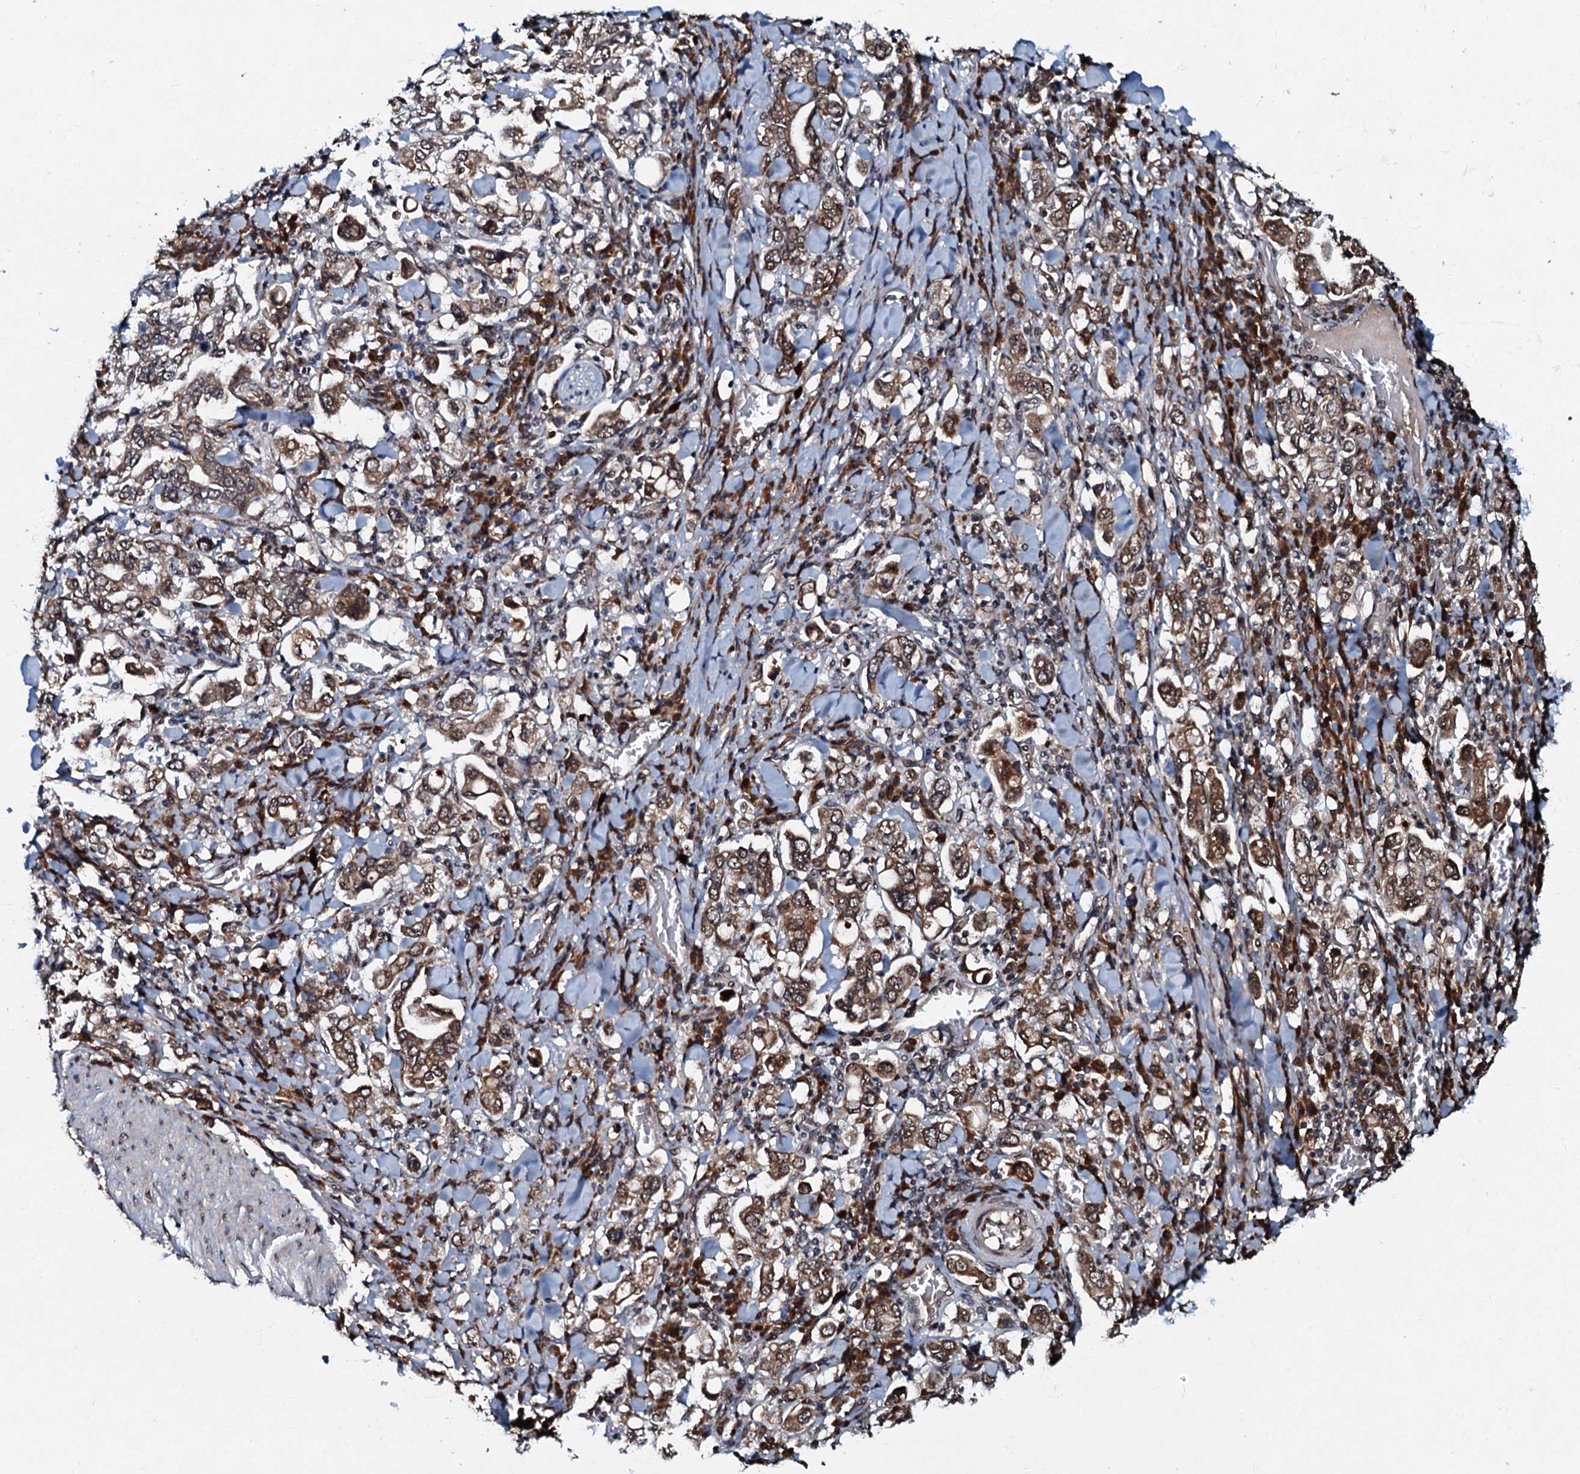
{"staining": {"intensity": "moderate", "quantity": ">75%", "location": "cytoplasmic/membranous,nuclear"}, "tissue": "stomach cancer", "cell_type": "Tumor cells", "image_type": "cancer", "snomed": [{"axis": "morphology", "description": "Adenocarcinoma, NOS"}, {"axis": "topography", "description": "Stomach, upper"}], "caption": "DAB immunohistochemical staining of human stomach adenocarcinoma exhibits moderate cytoplasmic/membranous and nuclear protein expression in approximately >75% of tumor cells.", "gene": "C18orf32", "patient": {"sex": "male", "age": 62}}